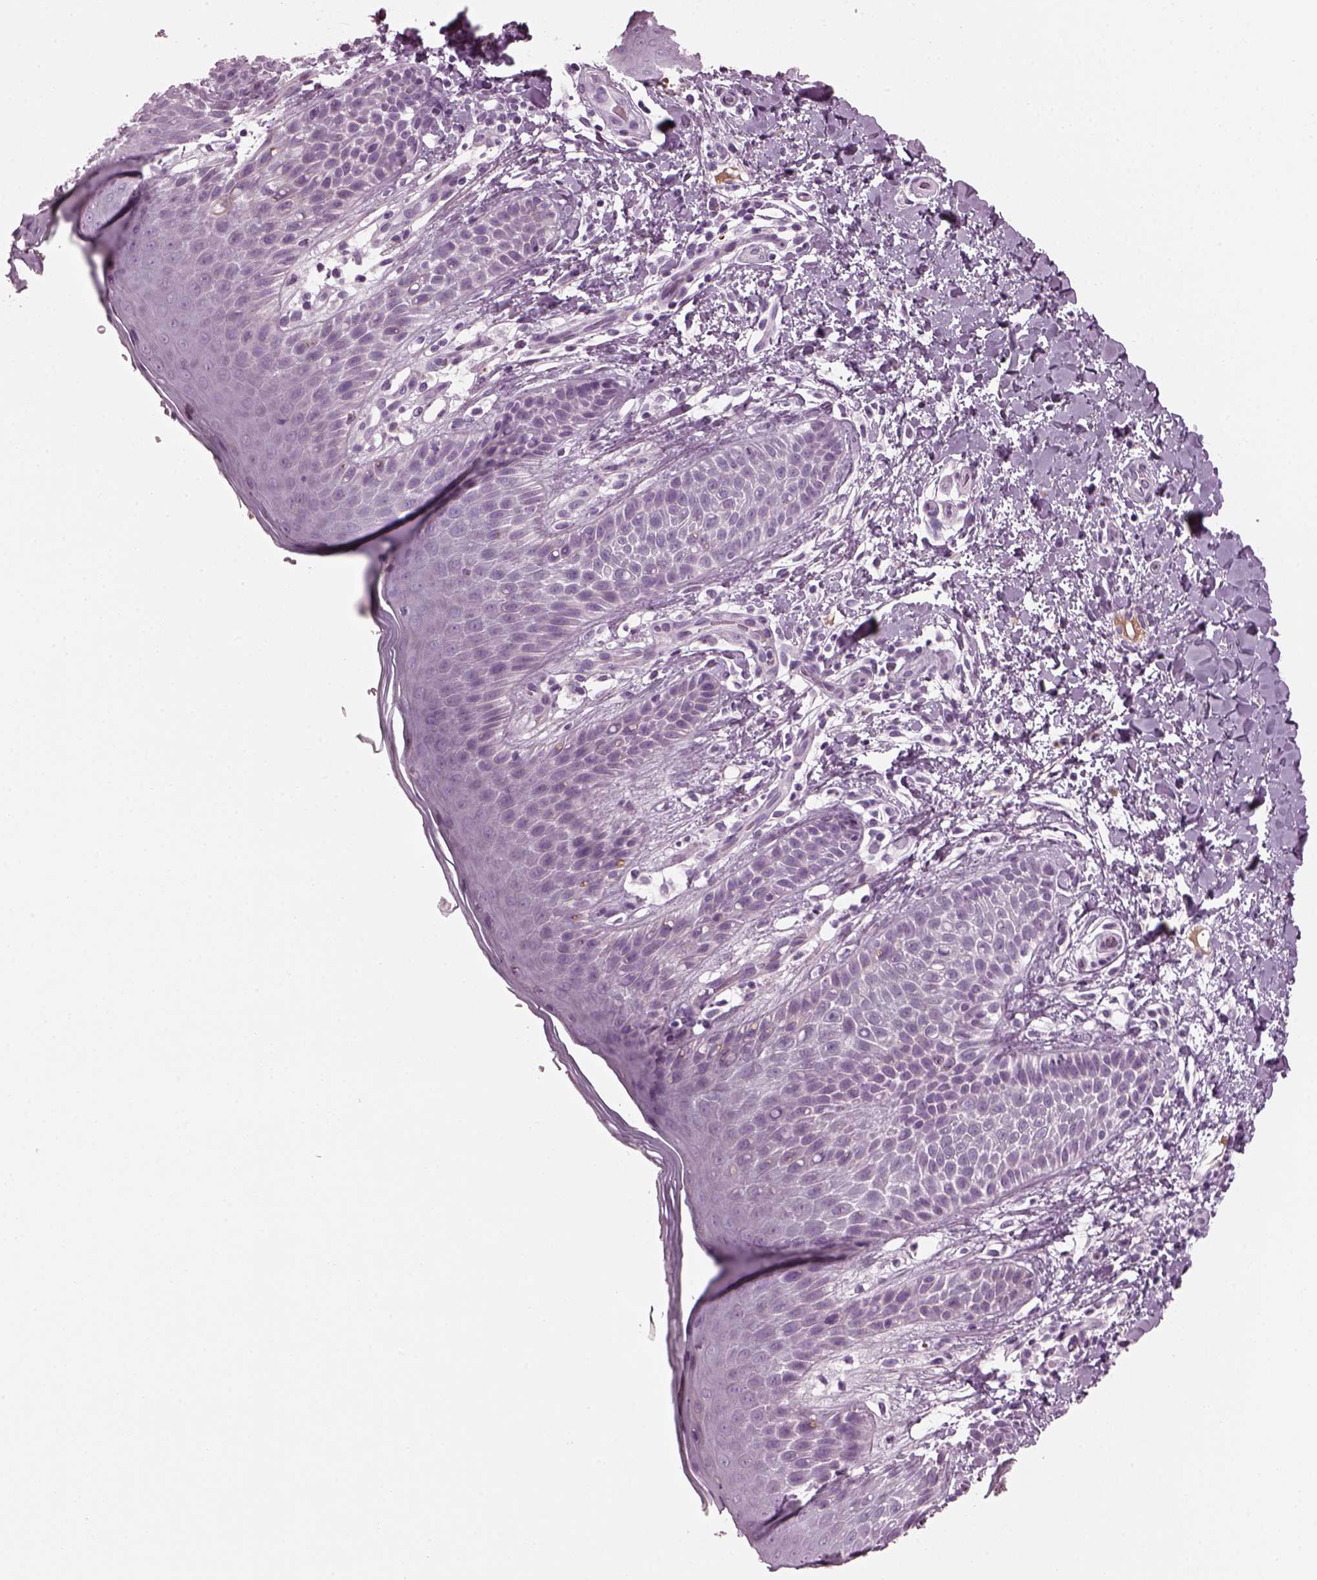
{"staining": {"intensity": "negative", "quantity": "none", "location": "none"}, "tissue": "skin", "cell_type": "Epidermal cells", "image_type": "normal", "snomed": [{"axis": "morphology", "description": "Normal tissue, NOS"}, {"axis": "topography", "description": "Anal"}], "caption": "Immunohistochemistry (IHC) histopathology image of benign skin: skin stained with DAB exhibits no significant protein positivity in epidermal cells.", "gene": "DPYSL5", "patient": {"sex": "male", "age": 36}}